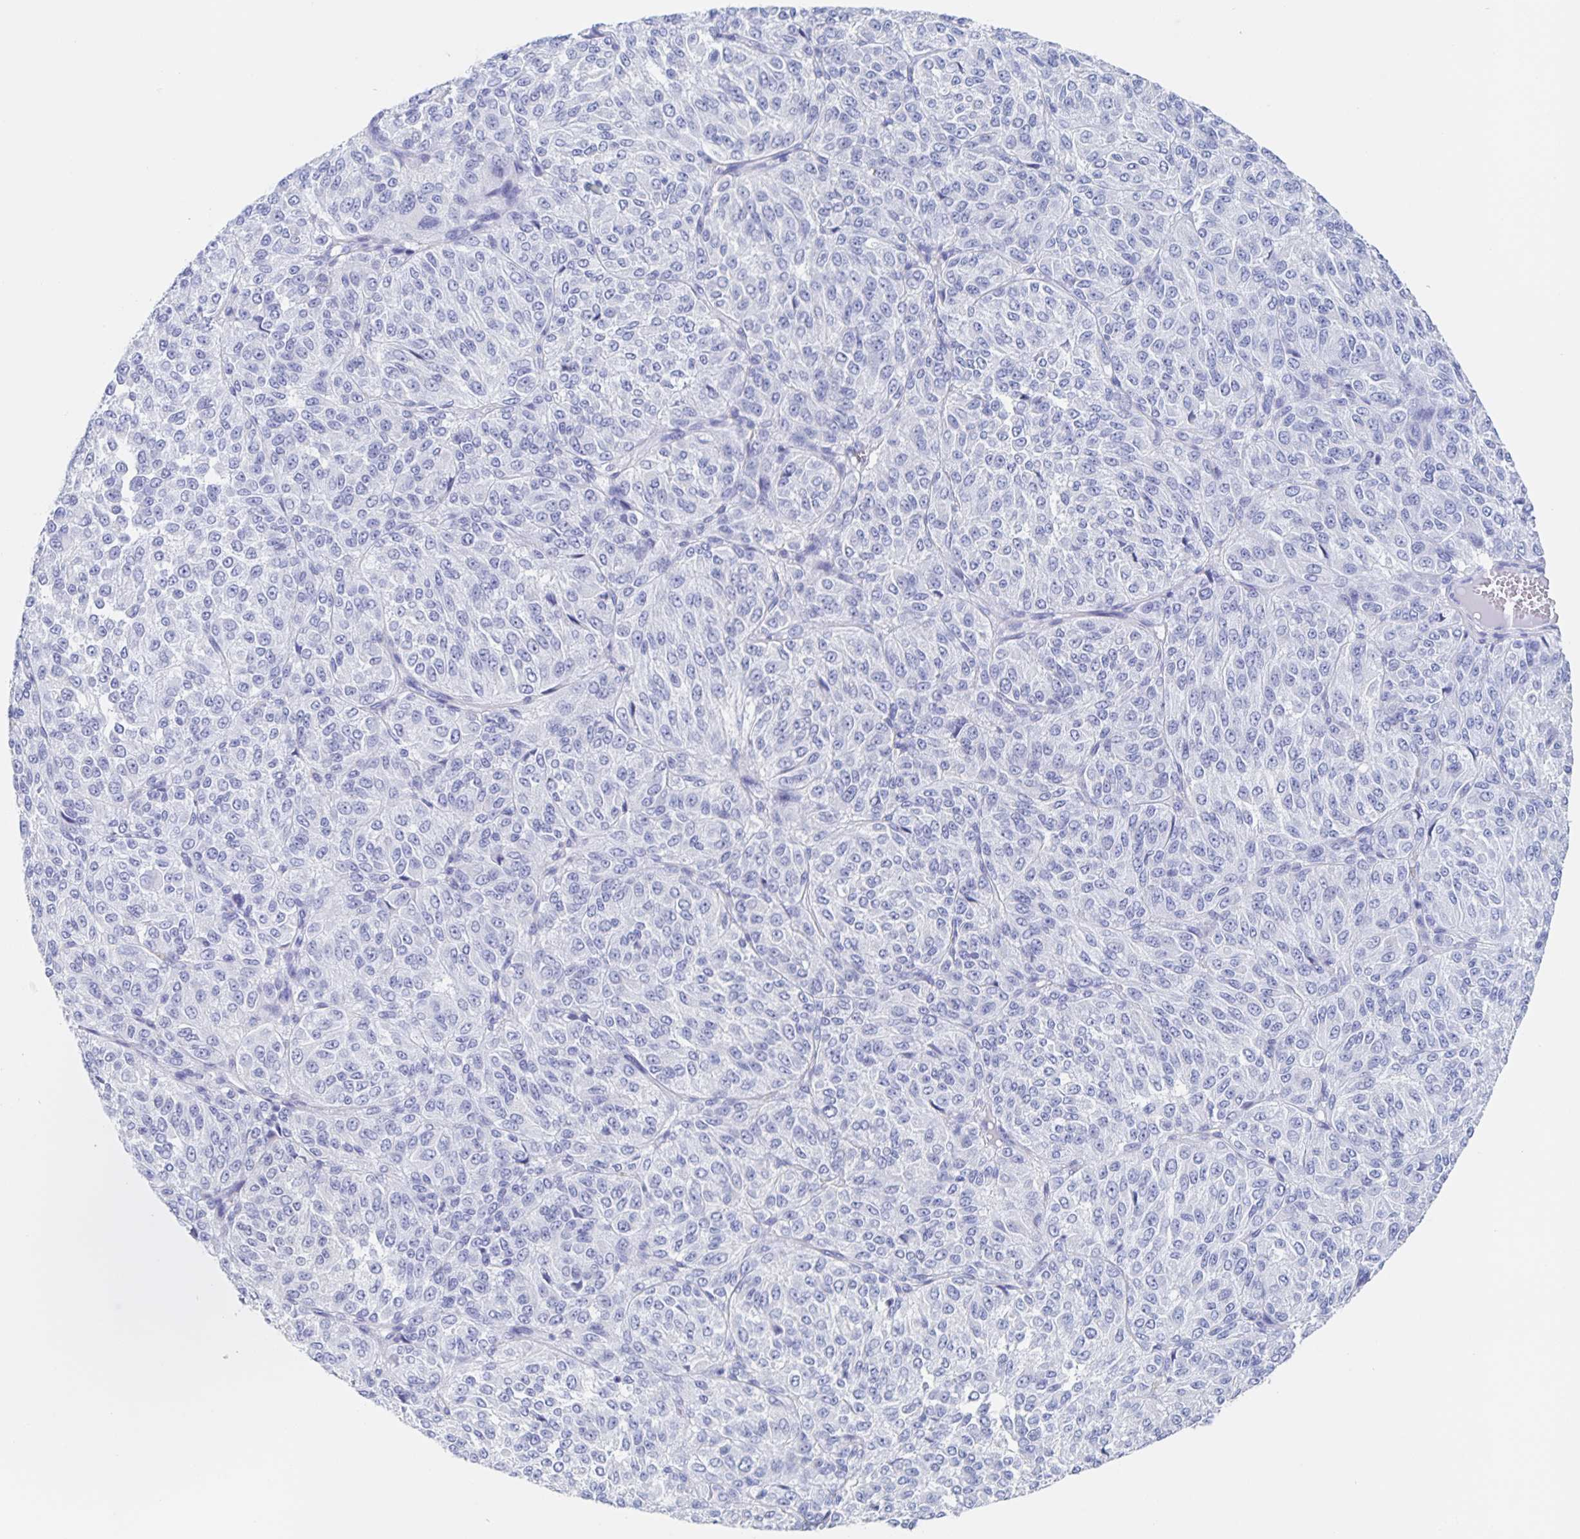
{"staining": {"intensity": "negative", "quantity": "none", "location": "none"}, "tissue": "melanoma", "cell_type": "Tumor cells", "image_type": "cancer", "snomed": [{"axis": "morphology", "description": "Malignant melanoma, Metastatic site"}, {"axis": "topography", "description": "Brain"}], "caption": "High magnification brightfield microscopy of malignant melanoma (metastatic site) stained with DAB (brown) and counterstained with hematoxylin (blue): tumor cells show no significant expression.", "gene": "DMBT1", "patient": {"sex": "female", "age": 56}}